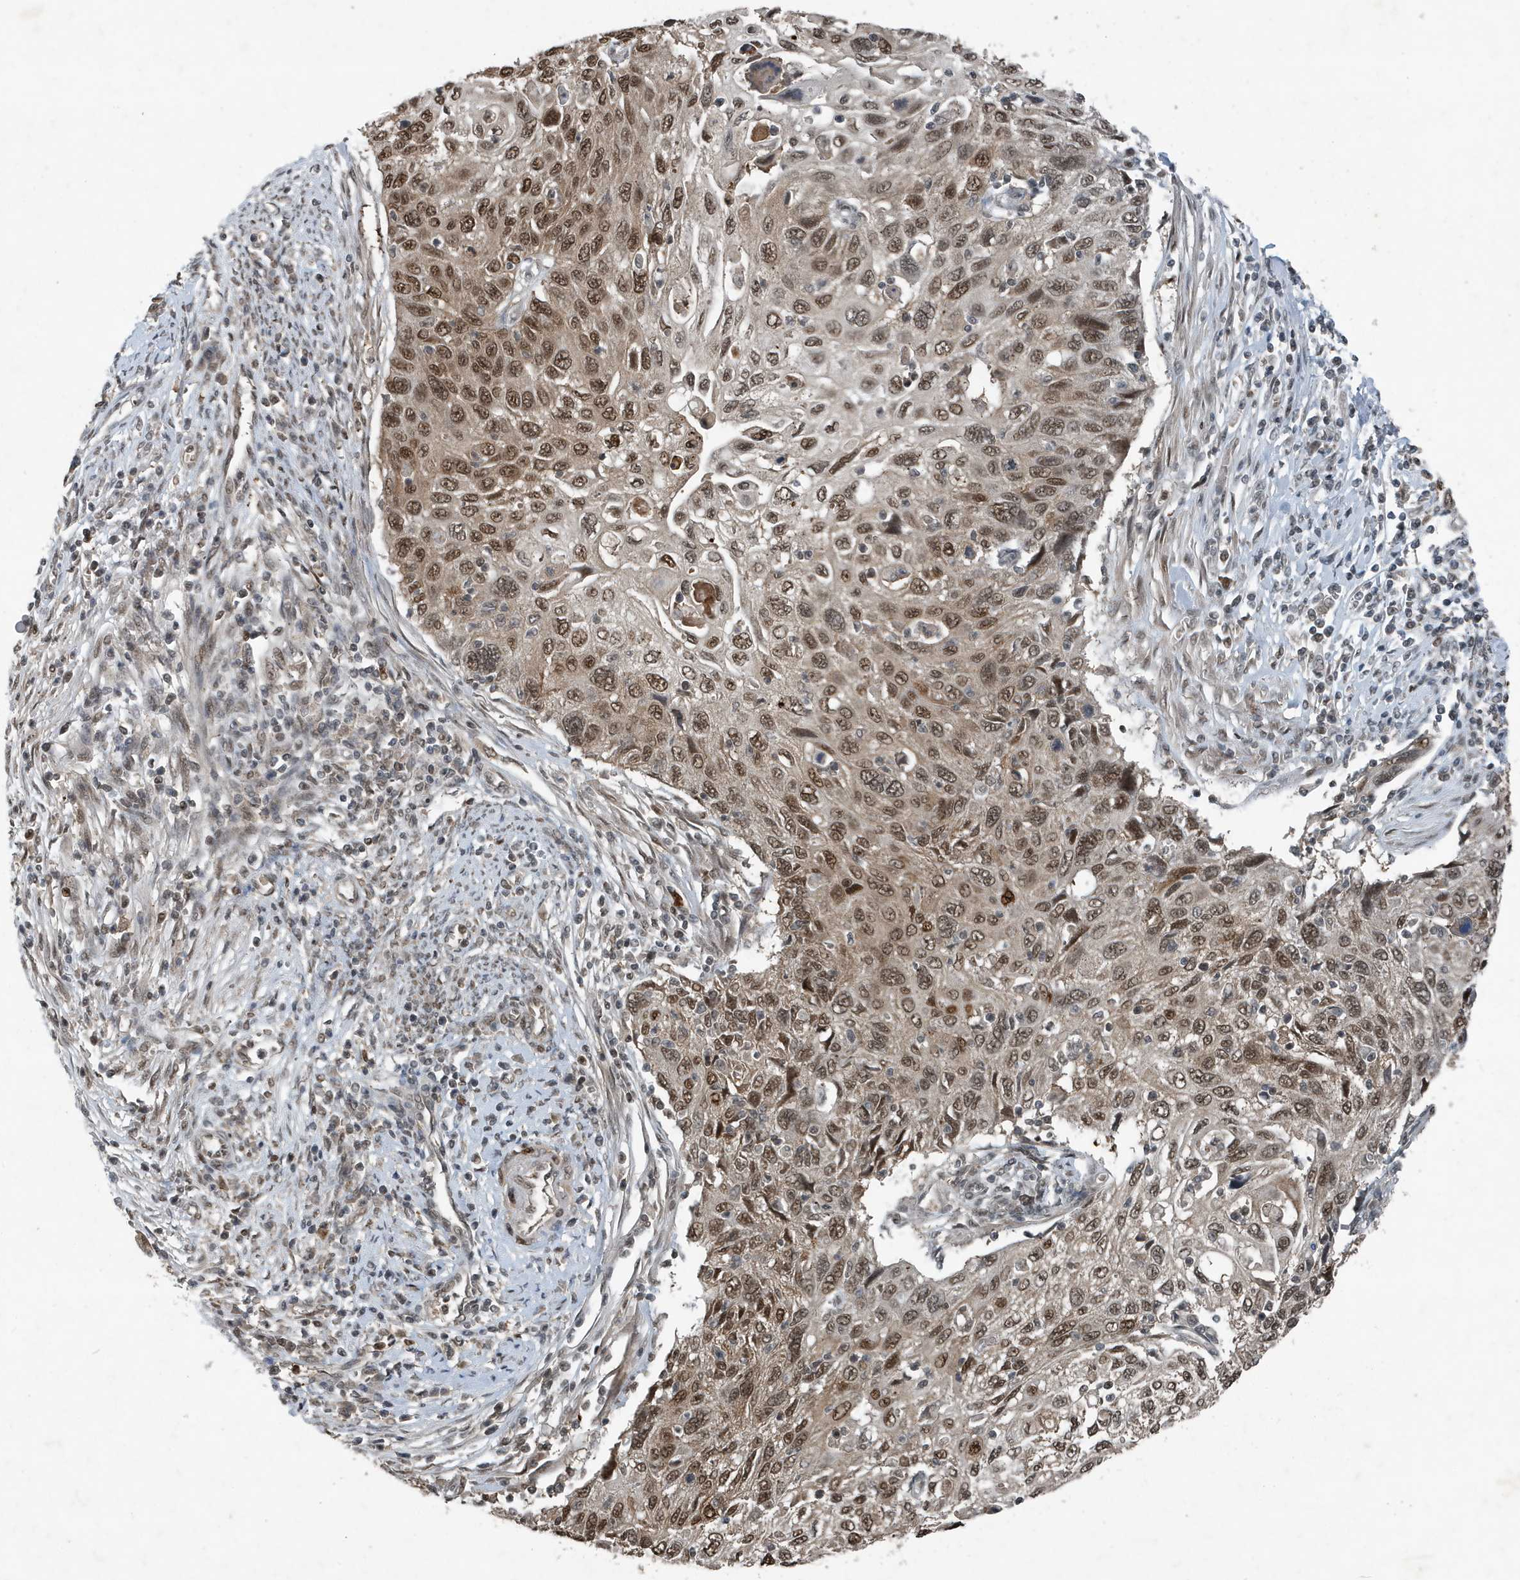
{"staining": {"intensity": "moderate", "quantity": ">75%", "location": "nuclear"}, "tissue": "cervical cancer", "cell_type": "Tumor cells", "image_type": "cancer", "snomed": [{"axis": "morphology", "description": "Squamous cell carcinoma, NOS"}, {"axis": "topography", "description": "Cervix"}], "caption": "Cervical cancer (squamous cell carcinoma) tissue displays moderate nuclear expression in about >75% of tumor cells, visualized by immunohistochemistry. (Stains: DAB (3,3'-diaminobenzidine) in brown, nuclei in blue, Microscopy: brightfield microscopy at high magnification).", "gene": "HSPA1A", "patient": {"sex": "female", "age": 70}}